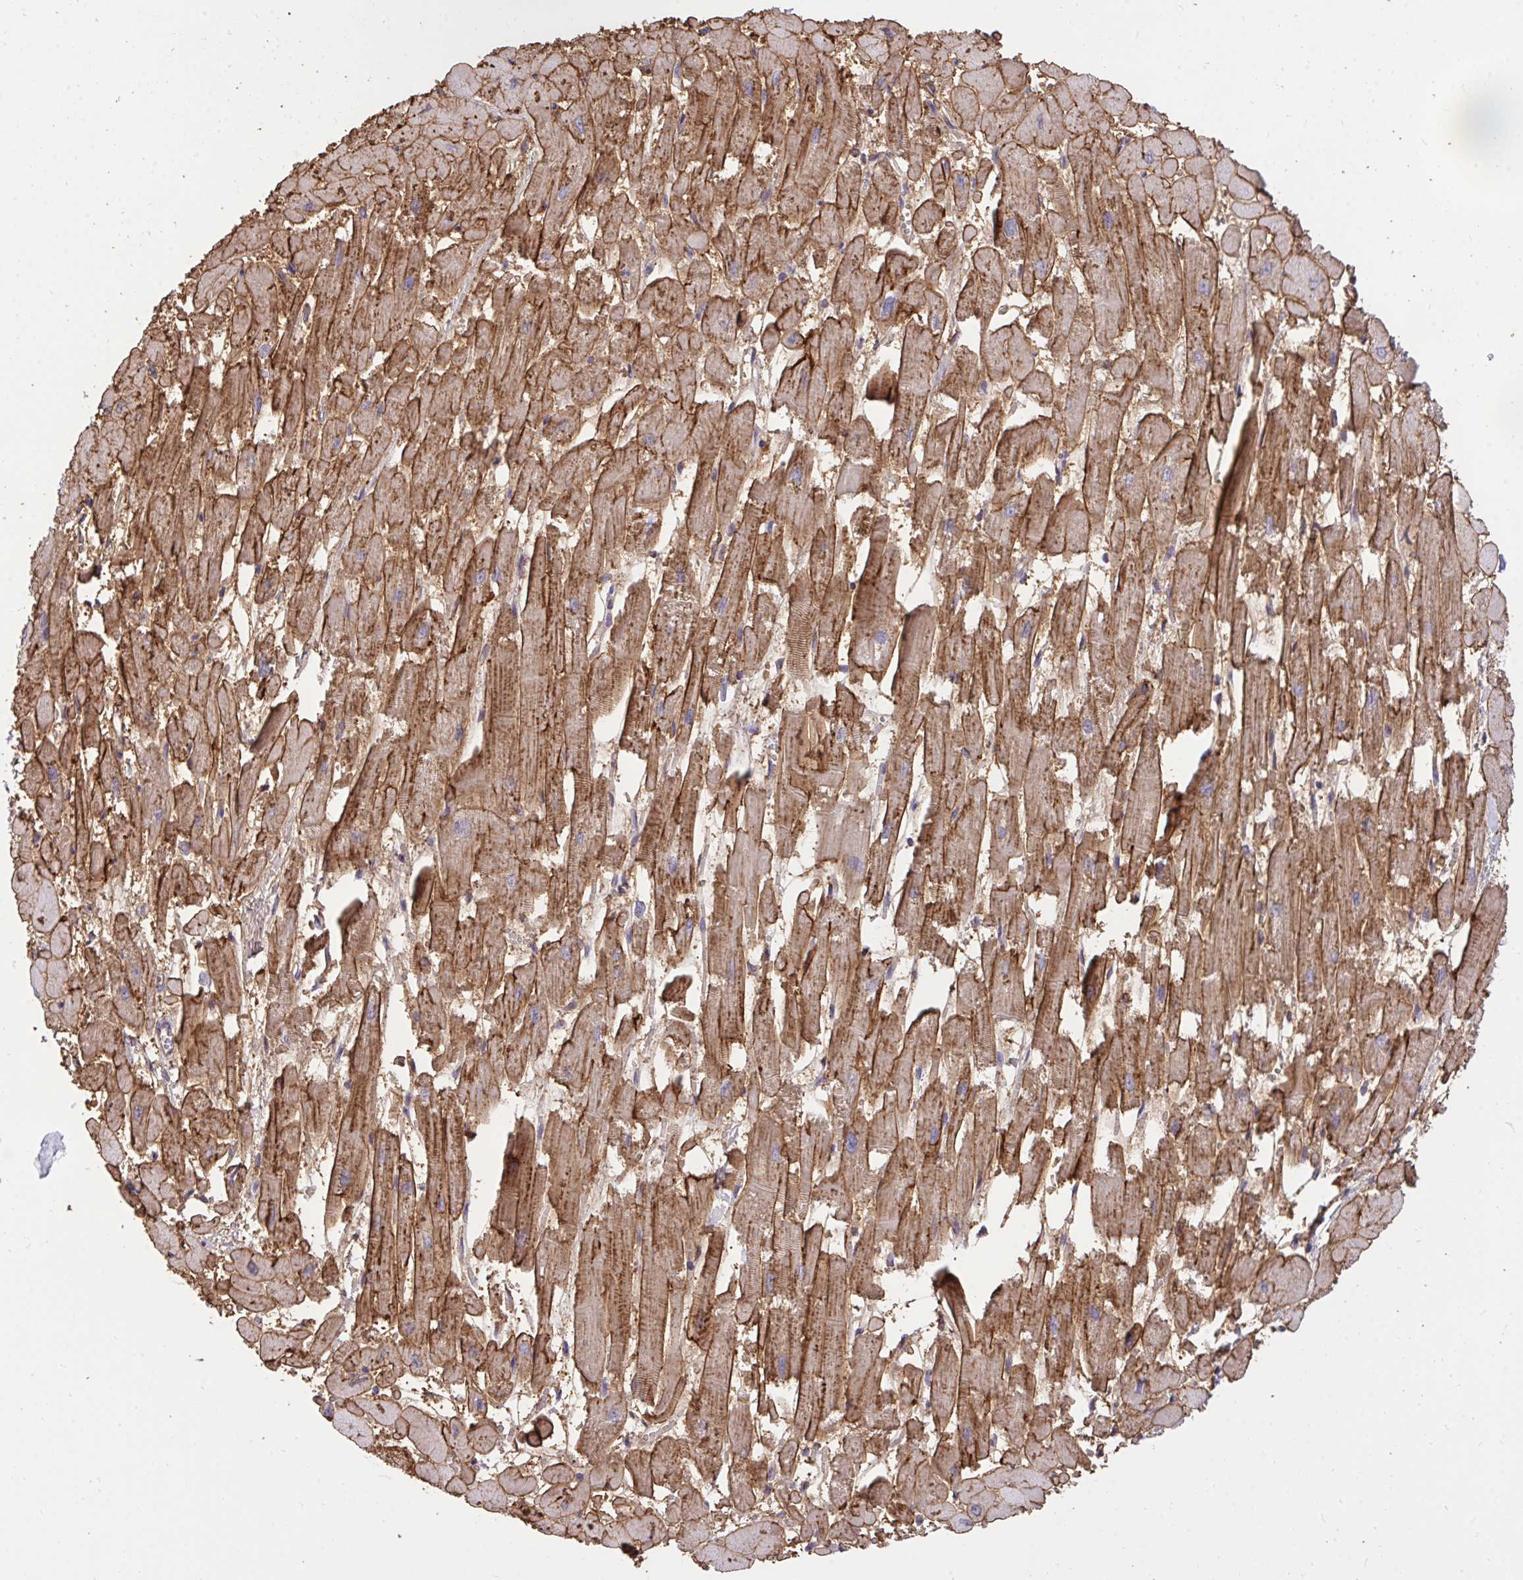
{"staining": {"intensity": "moderate", "quantity": ">75%", "location": "cytoplasmic/membranous"}, "tissue": "heart muscle", "cell_type": "Cardiomyocytes", "image_type": "normal", "snomed": [{"axis": "morphology", "description": "Normal tissue, NOS"}, {"axis": "topography", "description": "Heart"}], "caption": "A photomicrograph of human heart muscle stained for a protein exhibits moderate cytoplasmic/membranous brown staining in cardiomyocytes. The staining was performed using DAB (3,3'-diaminobenzidine), with brown indicating positive protein expression. Nuclei are stained blue with hematoxylin.", "gene": "TLN2", "patient": {"sex": "female", "age": 52}}